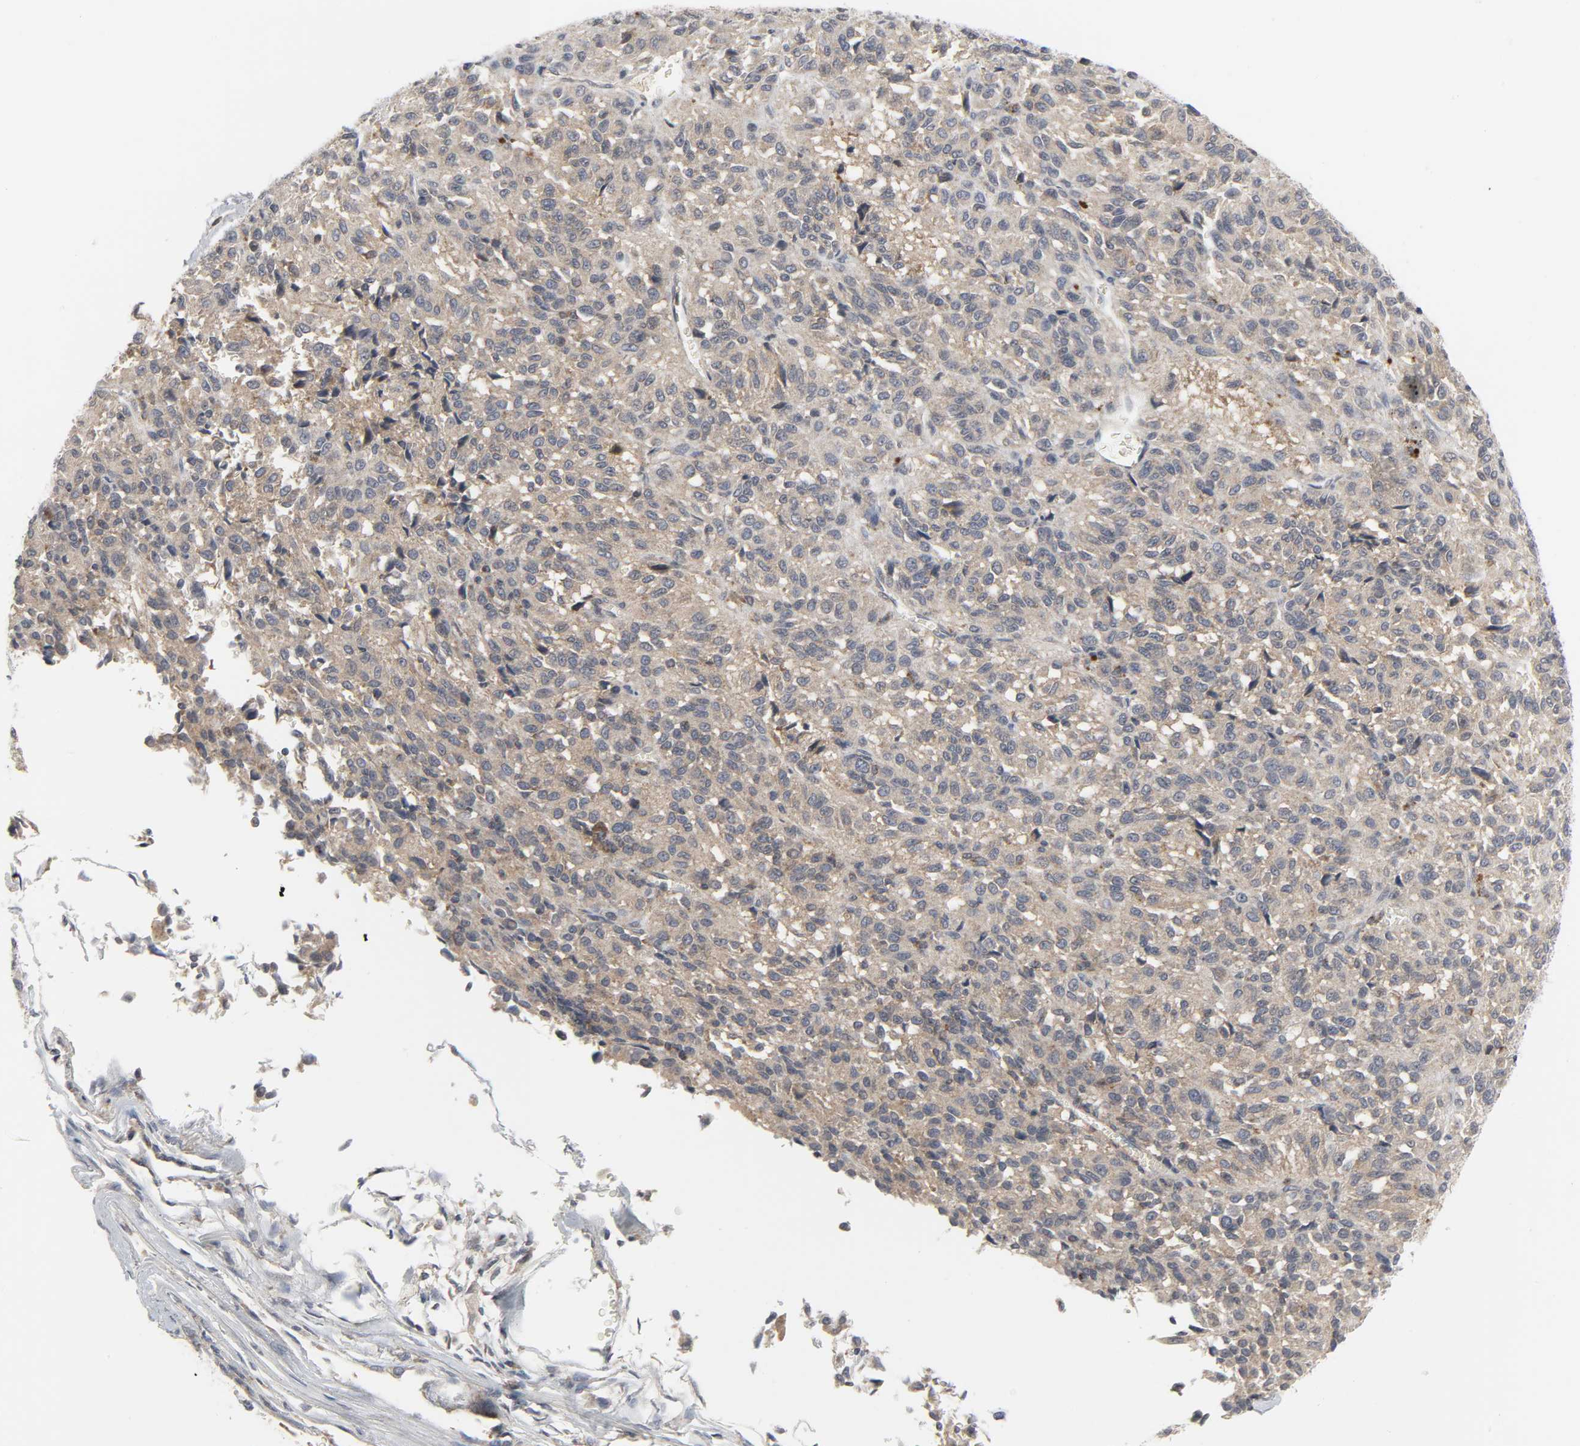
{"staining": {"intensity": "moderate", "quantity": ">75%", "location": "cytoplasmic/membranous"}, "tissue": "melanoma", "cell_type": "Tumor cells", "image_type": "cancer", "snomed": [{"axis": "morphology", "description": "Malignant melanoma, Metastatic site"}, {"axis": "topography", "description": "Lung"}], "caption": "The image reveals immunohistochemical staining of malignant melanoma (metastatic site). There is moderate cytoplasmic/membranous staining is present in approximately >75% of tumor cells. The protein is shown in brown color, while the nuclei are stained blue.", "gene": "CLIP1", "patient": {"sex": "male", "age": 64}}